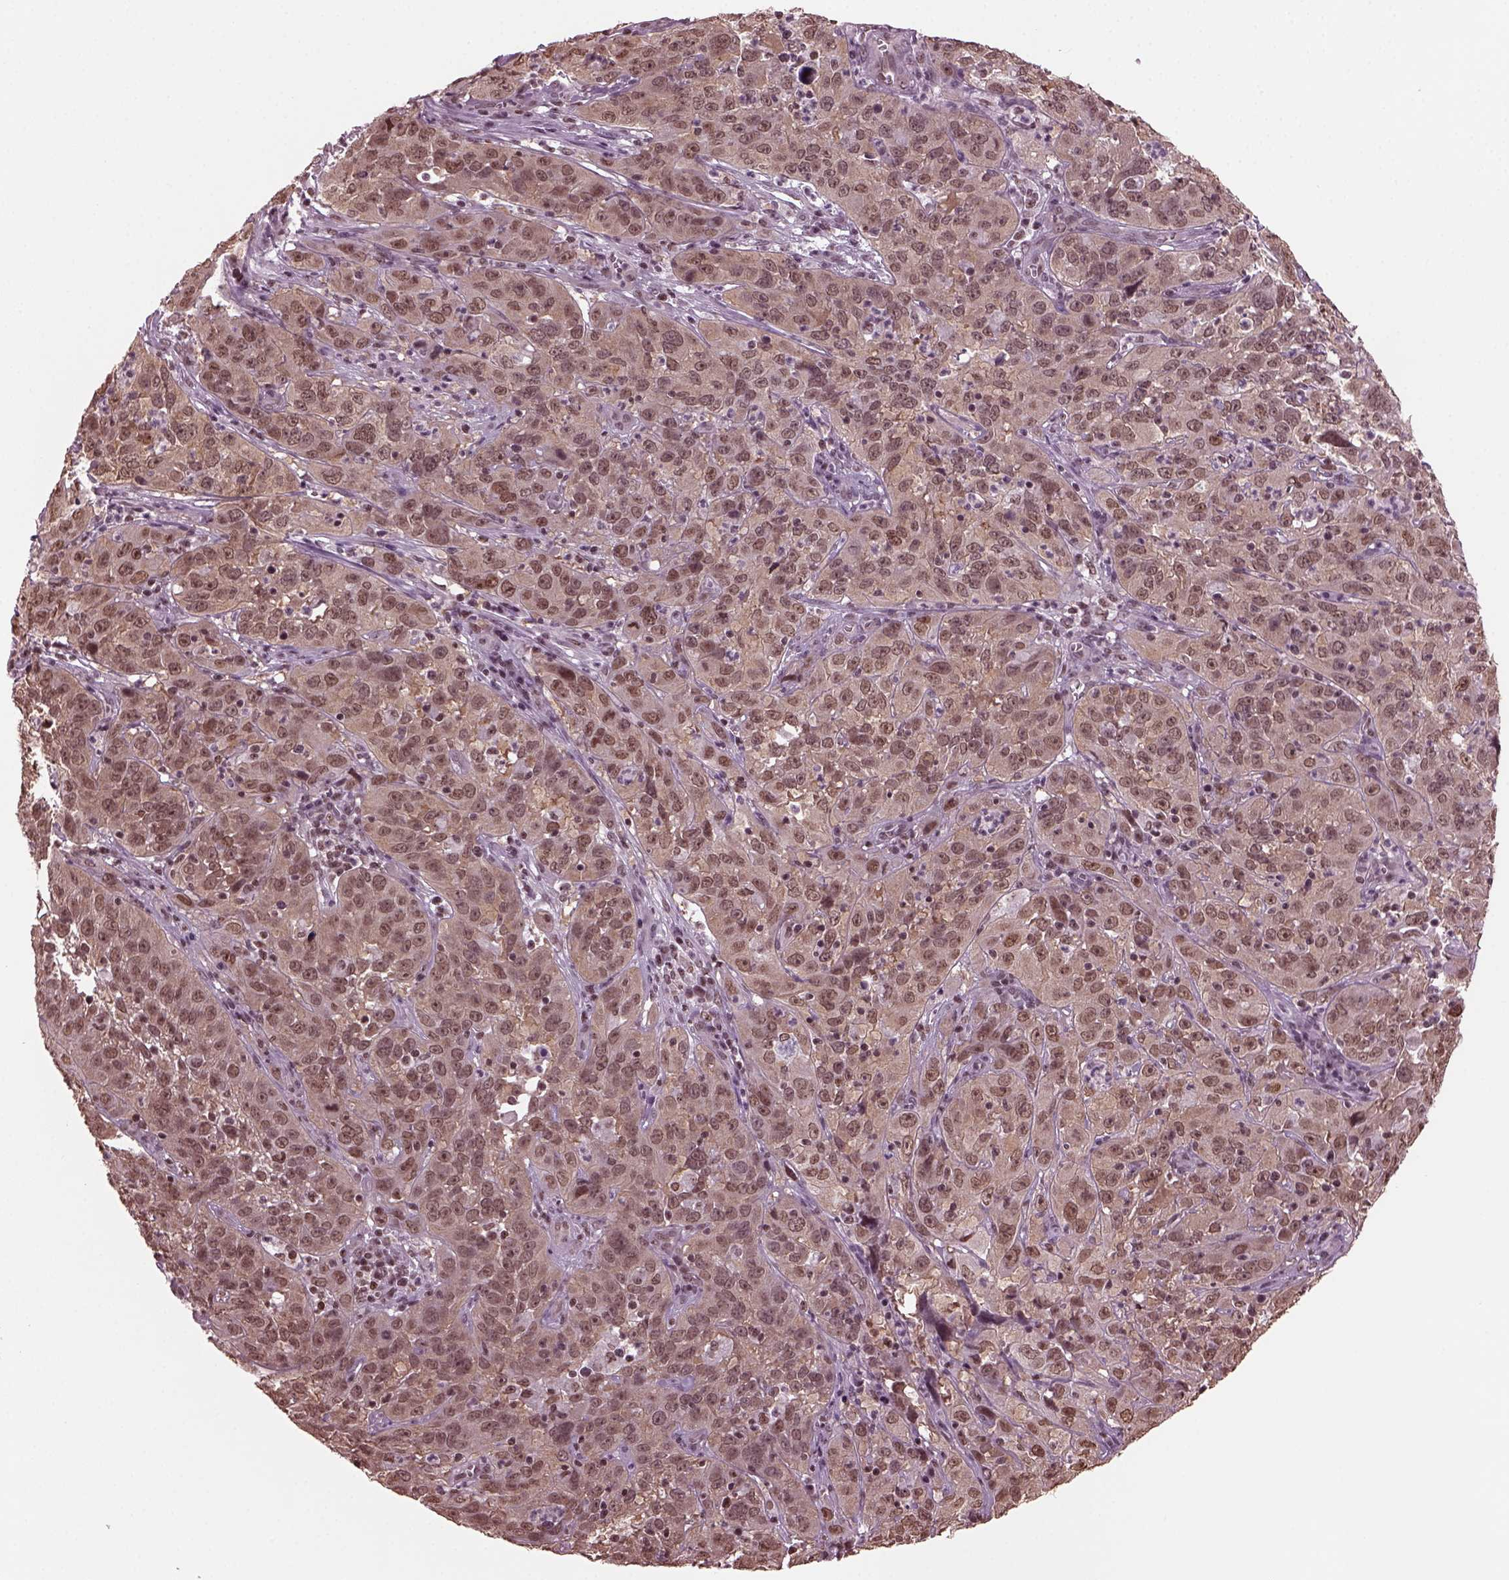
{"staining": {"intensity": "weak", "quantity": ">75%", "location": "cytoplasmic/membranous"}, "tissue": "cervical cancer", "cell_type": "Tumor cells", "image_type": "cancer", "snomed": [{"axis": "morphology", "description": "Squamous cell carcinoma, NOS"}, {"axis": "topography", "description": "Cervix"}], "caption": "Cervical squamous cell carcinoma stained with DAB (3,3'-diaminobenzidine) immunohistochemistry (IHC) exhibits low levels of weak cytoplasmic/membranous staining in about >75% of tumor cells. (DAB = brown stain, brightfield microscopy at high magnification).", "gene": "RUVBL2", "patient": {"sex": "female", "age": 32}}